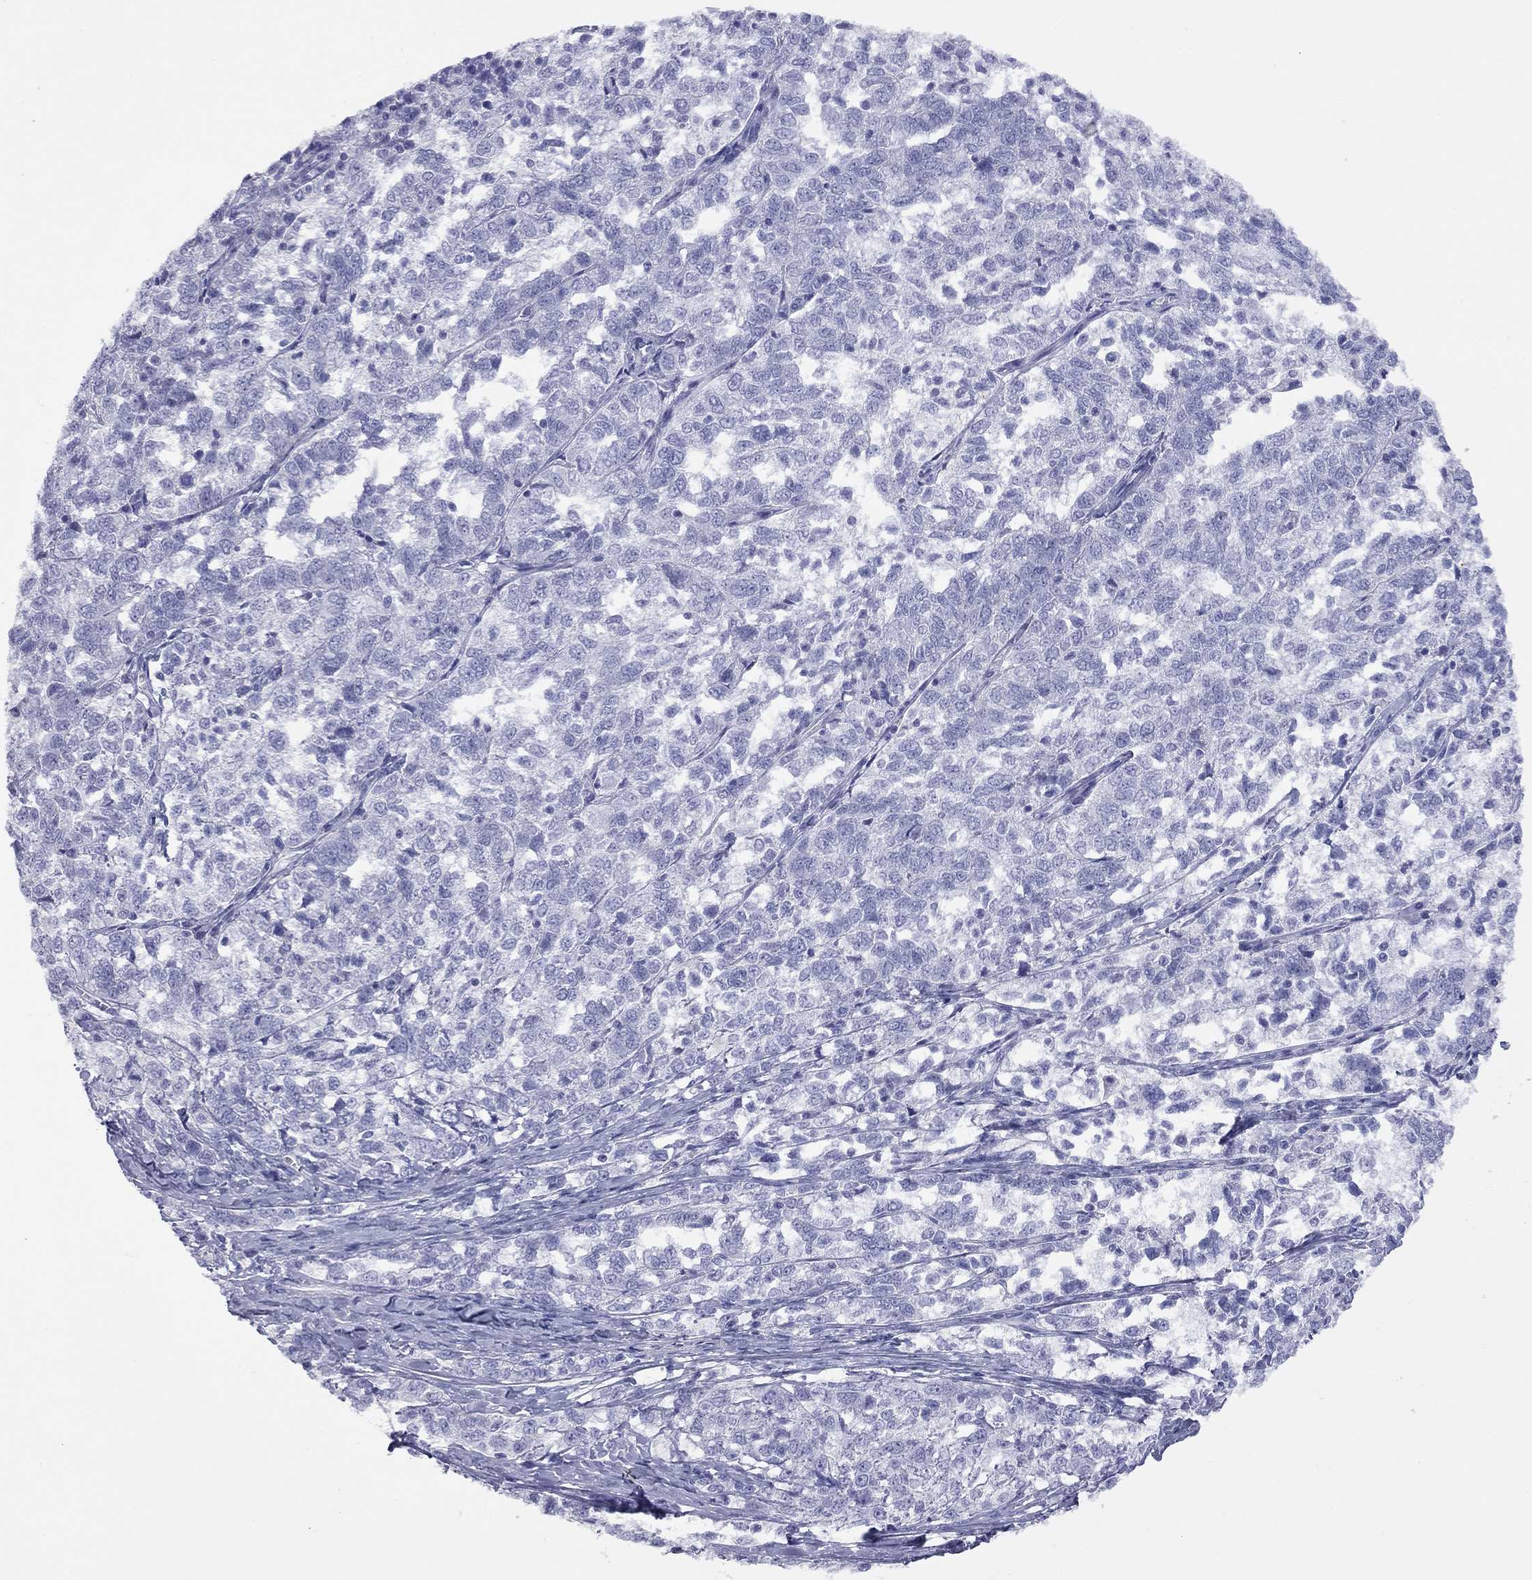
{"staining": {"intensity": "negative", "quantity": "none", "location": "none"}, "tissue": "ovarian cancer", "cell_type": "Tumor cells", "image_type": "cancer", "snomed": [{"axis": "morphology", "description": "Cystadenocarcinoma, serous, NOS"}, {"axis": "topography", "description": "Ovary"}], "caption": "IHC histopathology image of neoplastic tissue: ovarian cancer (serous cystadenocarcinoma) stained with DAB (3,3'-diaminobenzidine) shows no significant protein expression in tumor cells. Brightfield microscopy of IHC stained with DAB (brown) and hematoxylin (blue), captured at high magnification.", "gene": "VSIG10", "patient": {"sex": "female", "age": 71}}